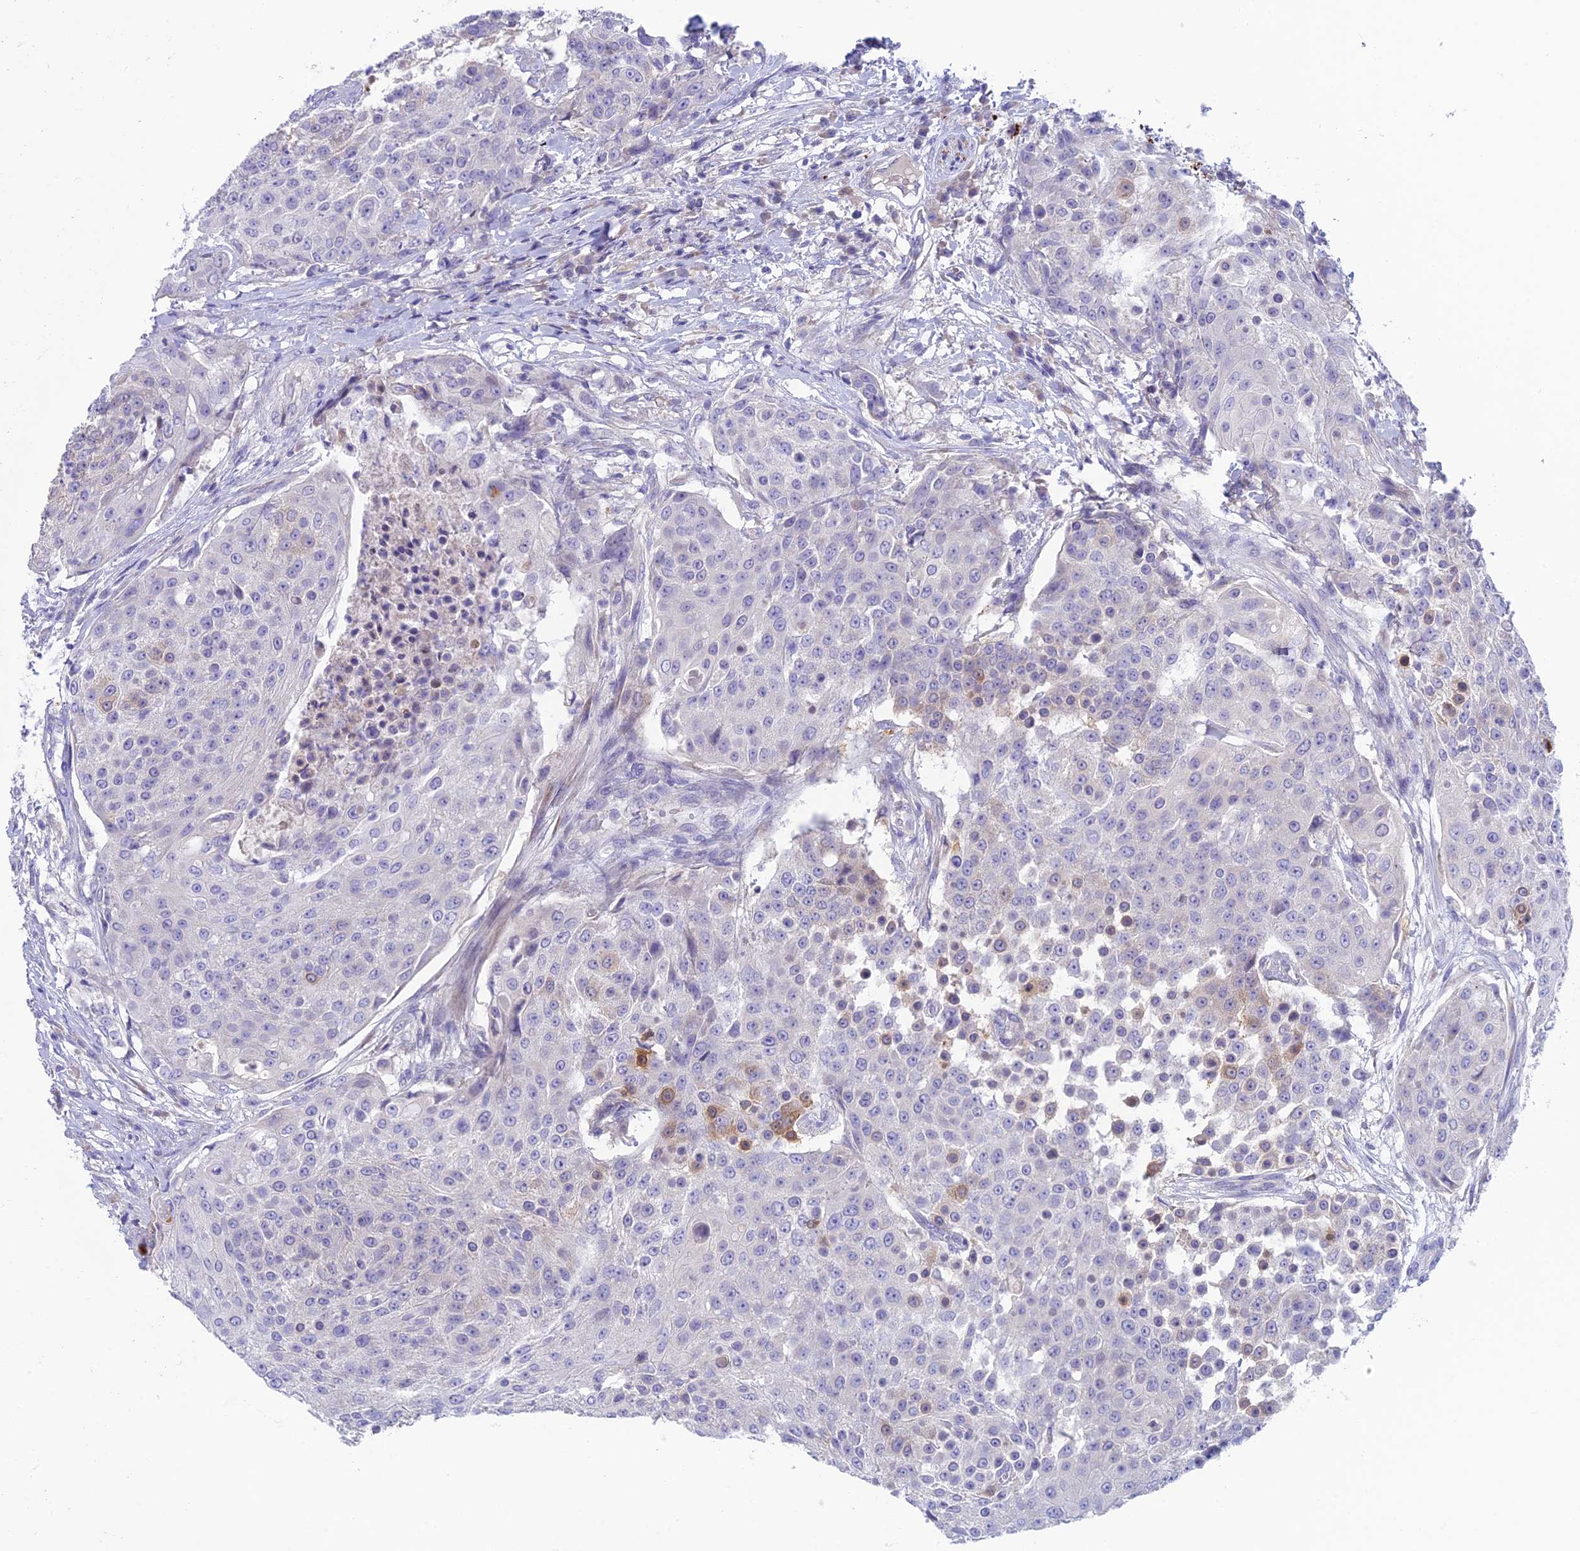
{"staining": {"intensity": "moderate", "quantity": "<25%", "location": "cytoplasmic/membranous"}, "tissue": "urothelial cancer", "cell_type": "Tumor cells", "image_type": "cancer", "snomed": [{"axis": "morphology", "description": "Urothelial carcinoma, High grade"}, {"axis": "topography", "description": "Urinary bladder"}], "caption": "High-grade urothelial carcinoma tissue demonstrates moderate cytoplasmic/membranous positivity in about <25% of tumor cells Nuclei are stained in blue.", "gene": "XPO7", "patient": {"sex": "female", "age": 63}}